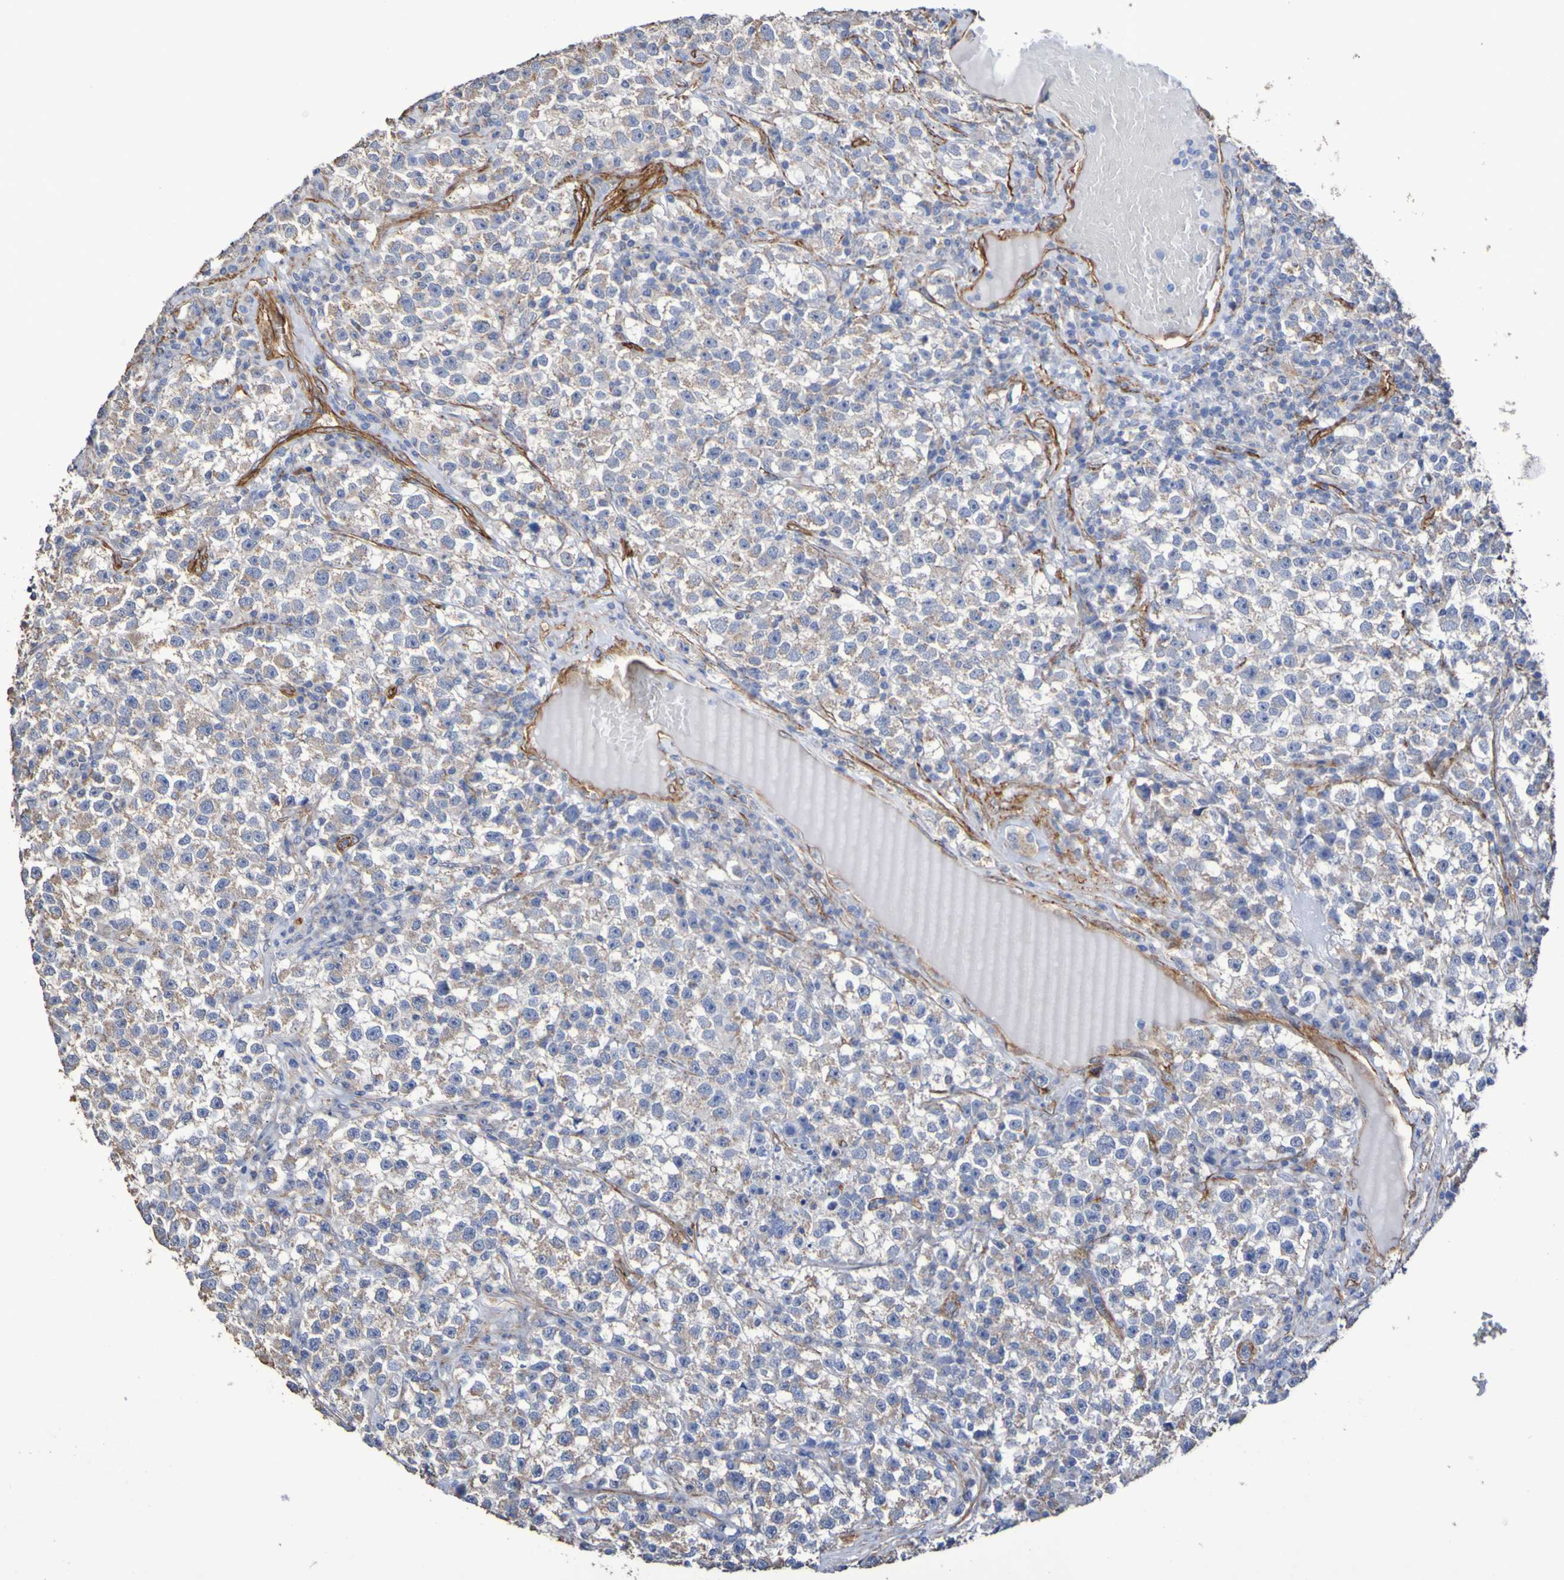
{"staining": {"intensity": "weak", "quantity": "25%-75%", "location": "cytoplasmic/membranous"}, "tissue": "testis cancer", "cell_type": "Tumor cells", "image_type": "cancer", "snomed": [{"axis": "morphology", "description": "Seminoma, NOS"}, {"axis": "topography", "description": "Testis"}], "caption": "Approximately 25%-75% of tumor cells in human testis cancer display weak cytoplasmic/membranous protein positivity as visualized by brown immunohistochemical staining.", "gene": "ELMOD3", "patient": {"sex": "male", "age": 22}}